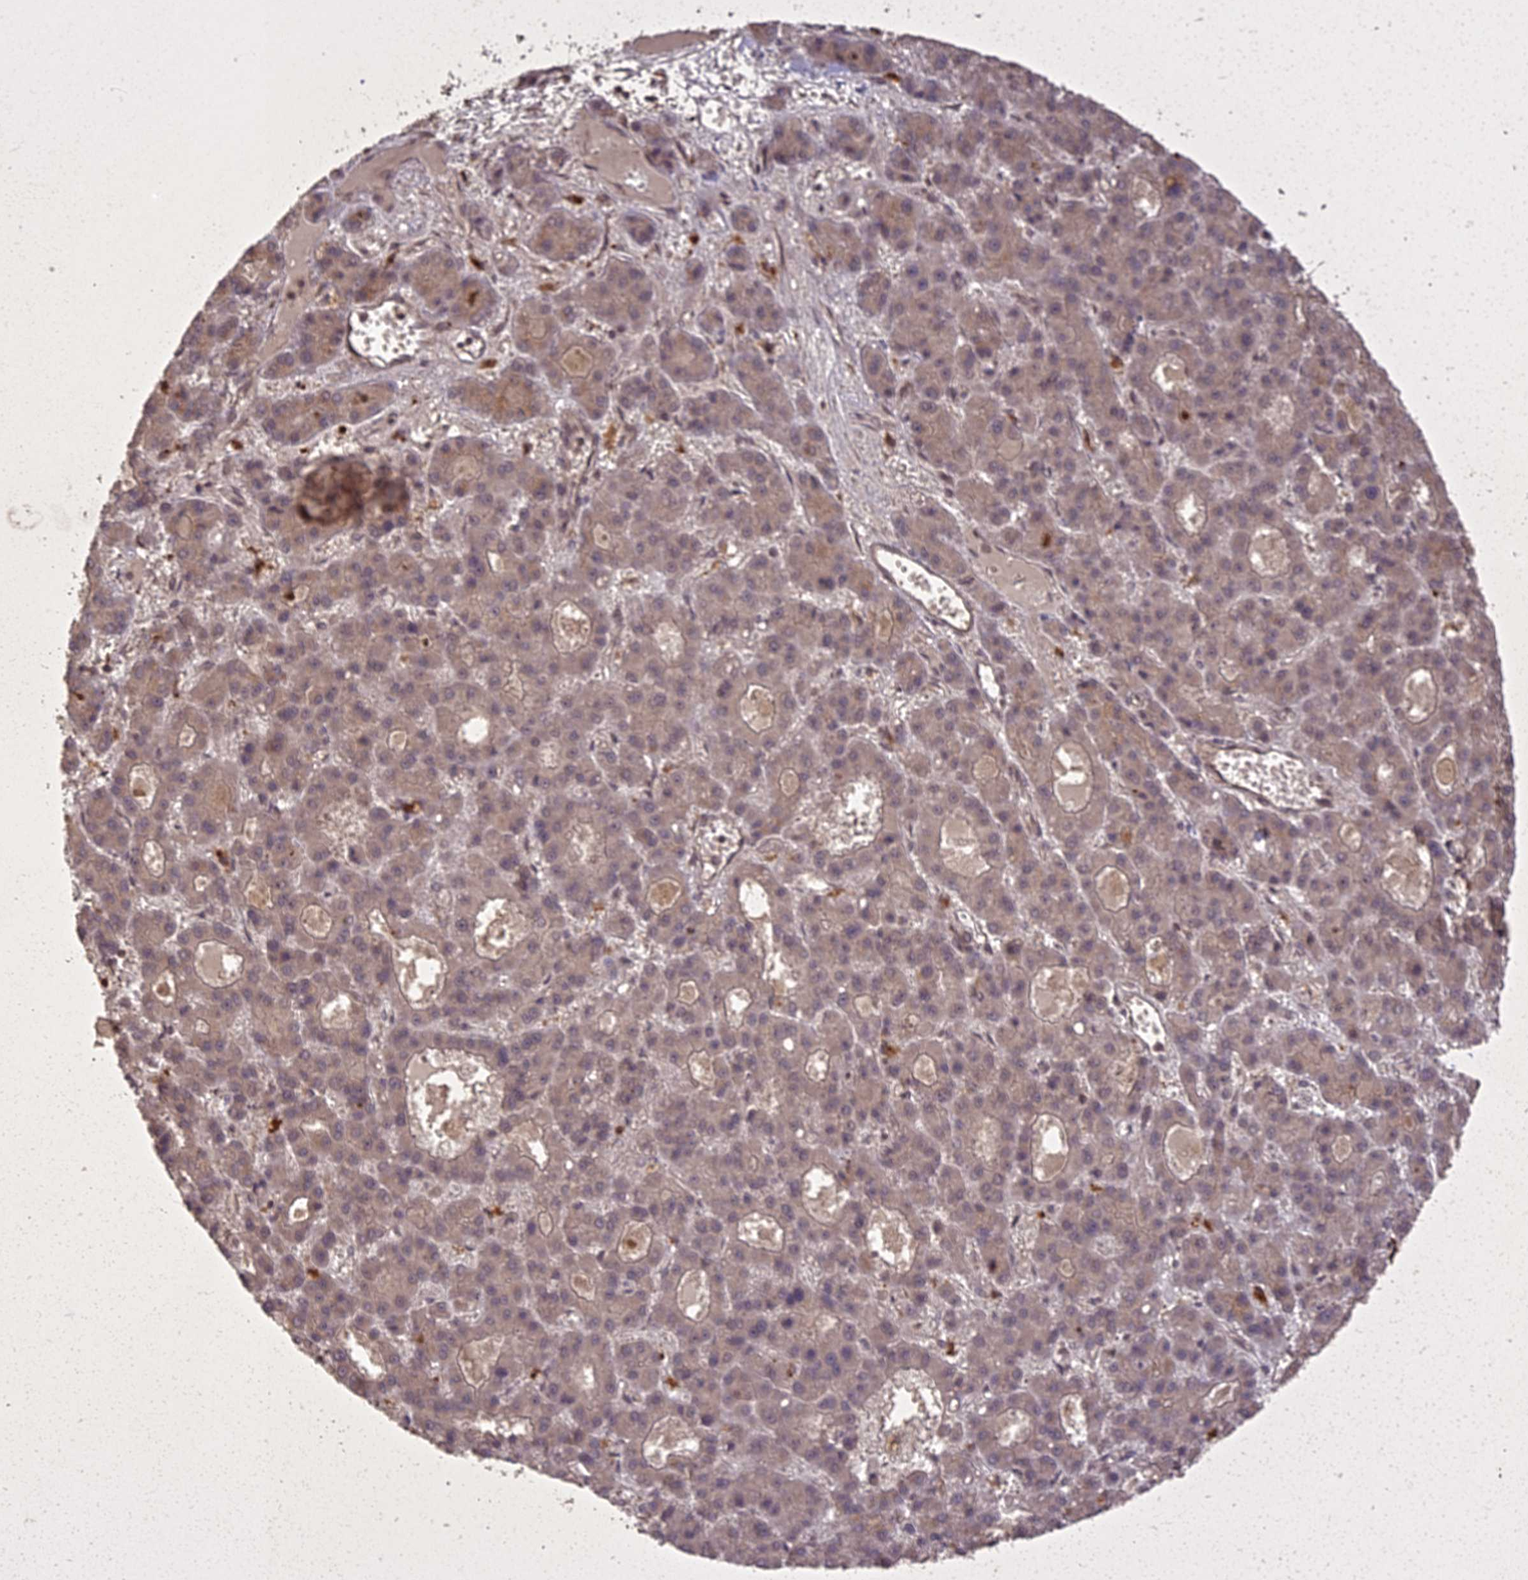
{"staining": {"intensity": "weak", "quantity": "25%-75%", "location": "cytoplasmic/membranous,nuclear"}, "tissue": "liver cancer", "cell_type": "Tumor cells", "image_type": "cancer", "snomed": [{"axis": "morphology", "description": "Carcinoma, Hepatocellular, NOS"}, {"axis": "topography", "description": "Liver"}], "caption": "IHC image of neoplastic tissue: human liver cancer stained using immunohistochemistry (IHC) shows low levels of weak protein expression localized specifically in the cytoplasmic/membranous and nuclear of tumor cells, appearing as a cytoplasmic/membranous and nuclear brown color.", "gene": "LIN37", "patient": {"sex": "male", "age": 70}}